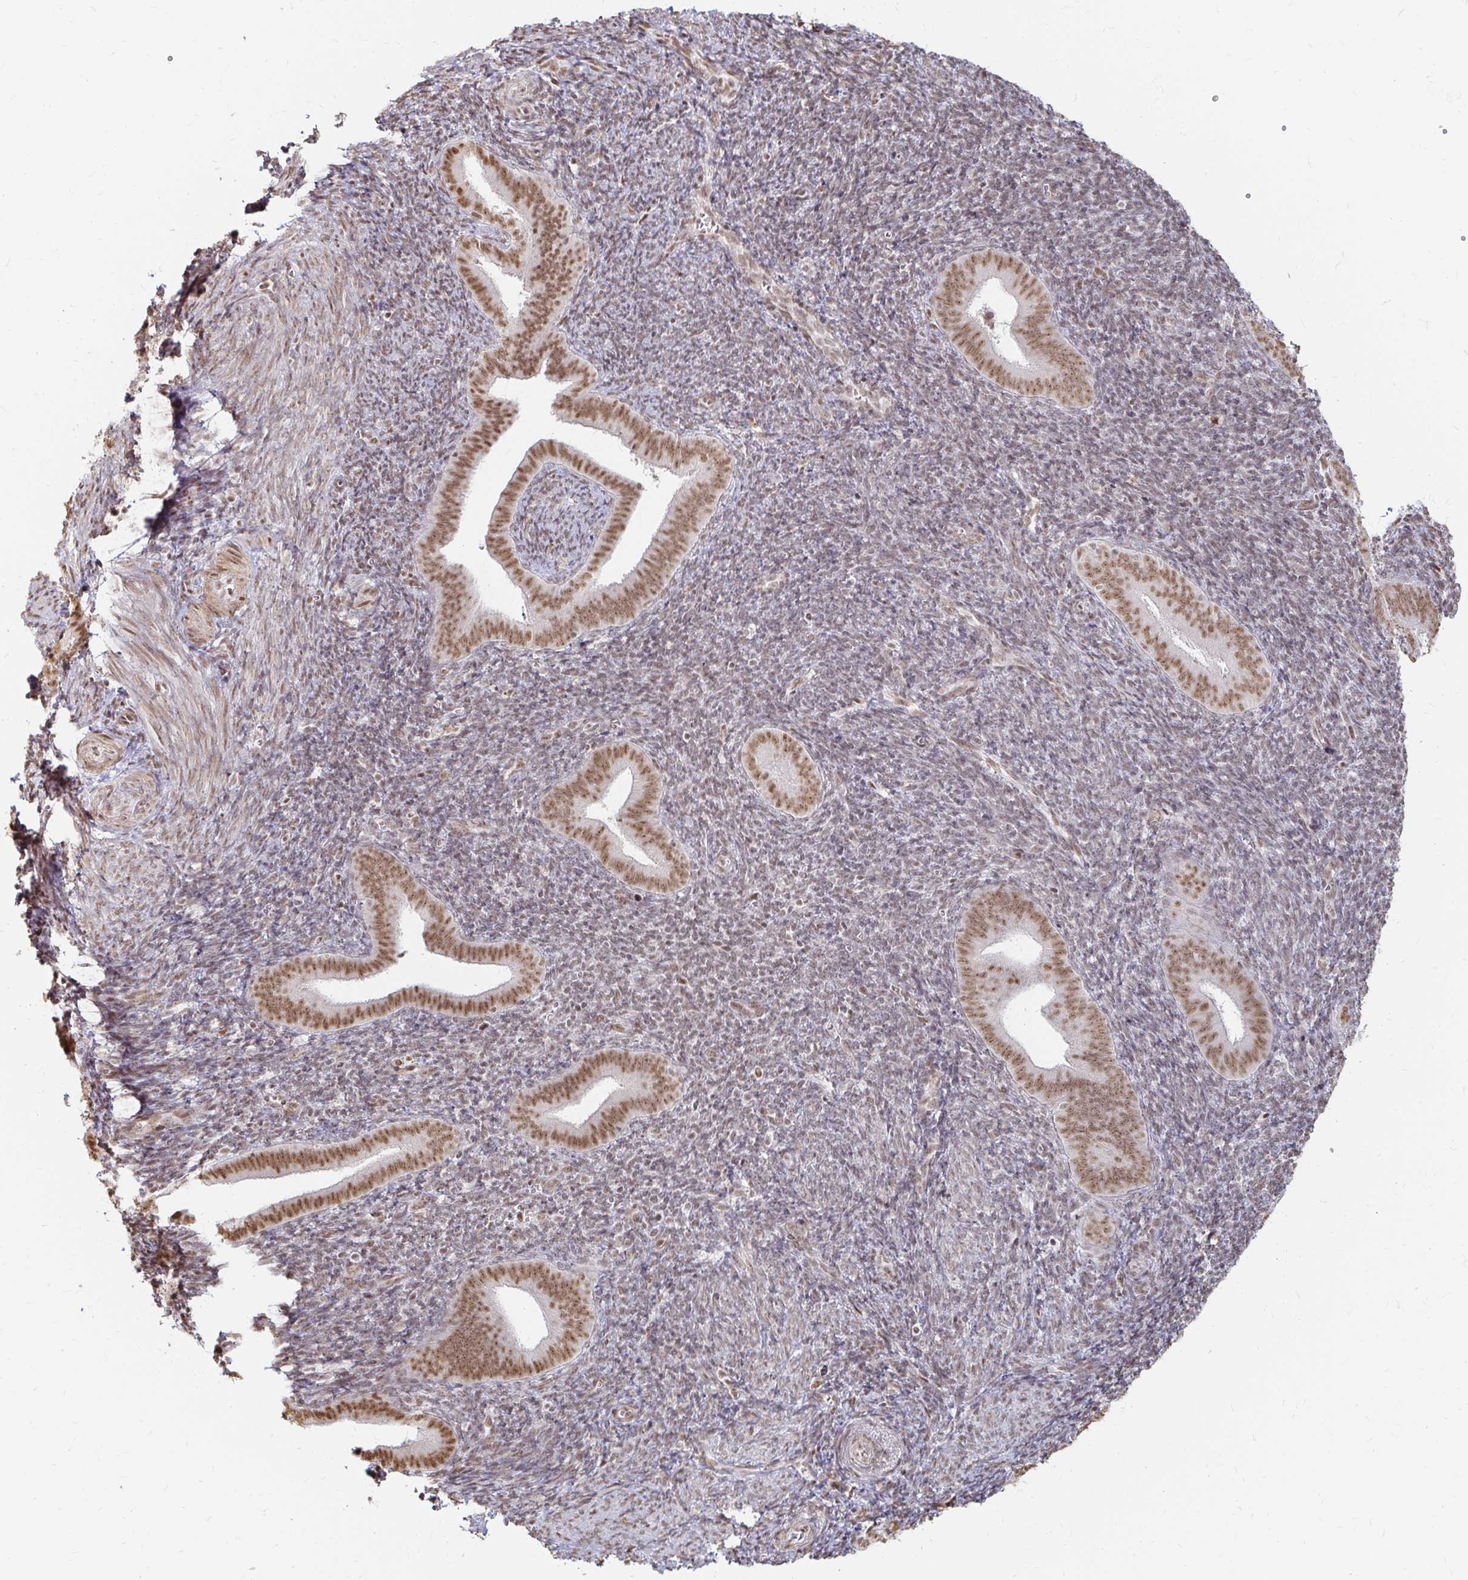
{"staining": {"intensity": "moderate", "quantity": "25%-75%", "location": "nuclear"}, "tissue": "endometrium", "cell_type": "Cells in endometrial stroma", "image_type": "normal", "snomed": [{"axis": "morphology", "description": "Normal tissue, NOS"}, {"axis": "topography", "description": "Endometrium"}], "caption": "Moderate nuclear positivity for a protein is appreciated in approximately 25%-75% of cells in endometrial stroma of benign endometrium using IHC.", "gene": "HNRNPU", "patient": {"sex": "female", "age": 25}}